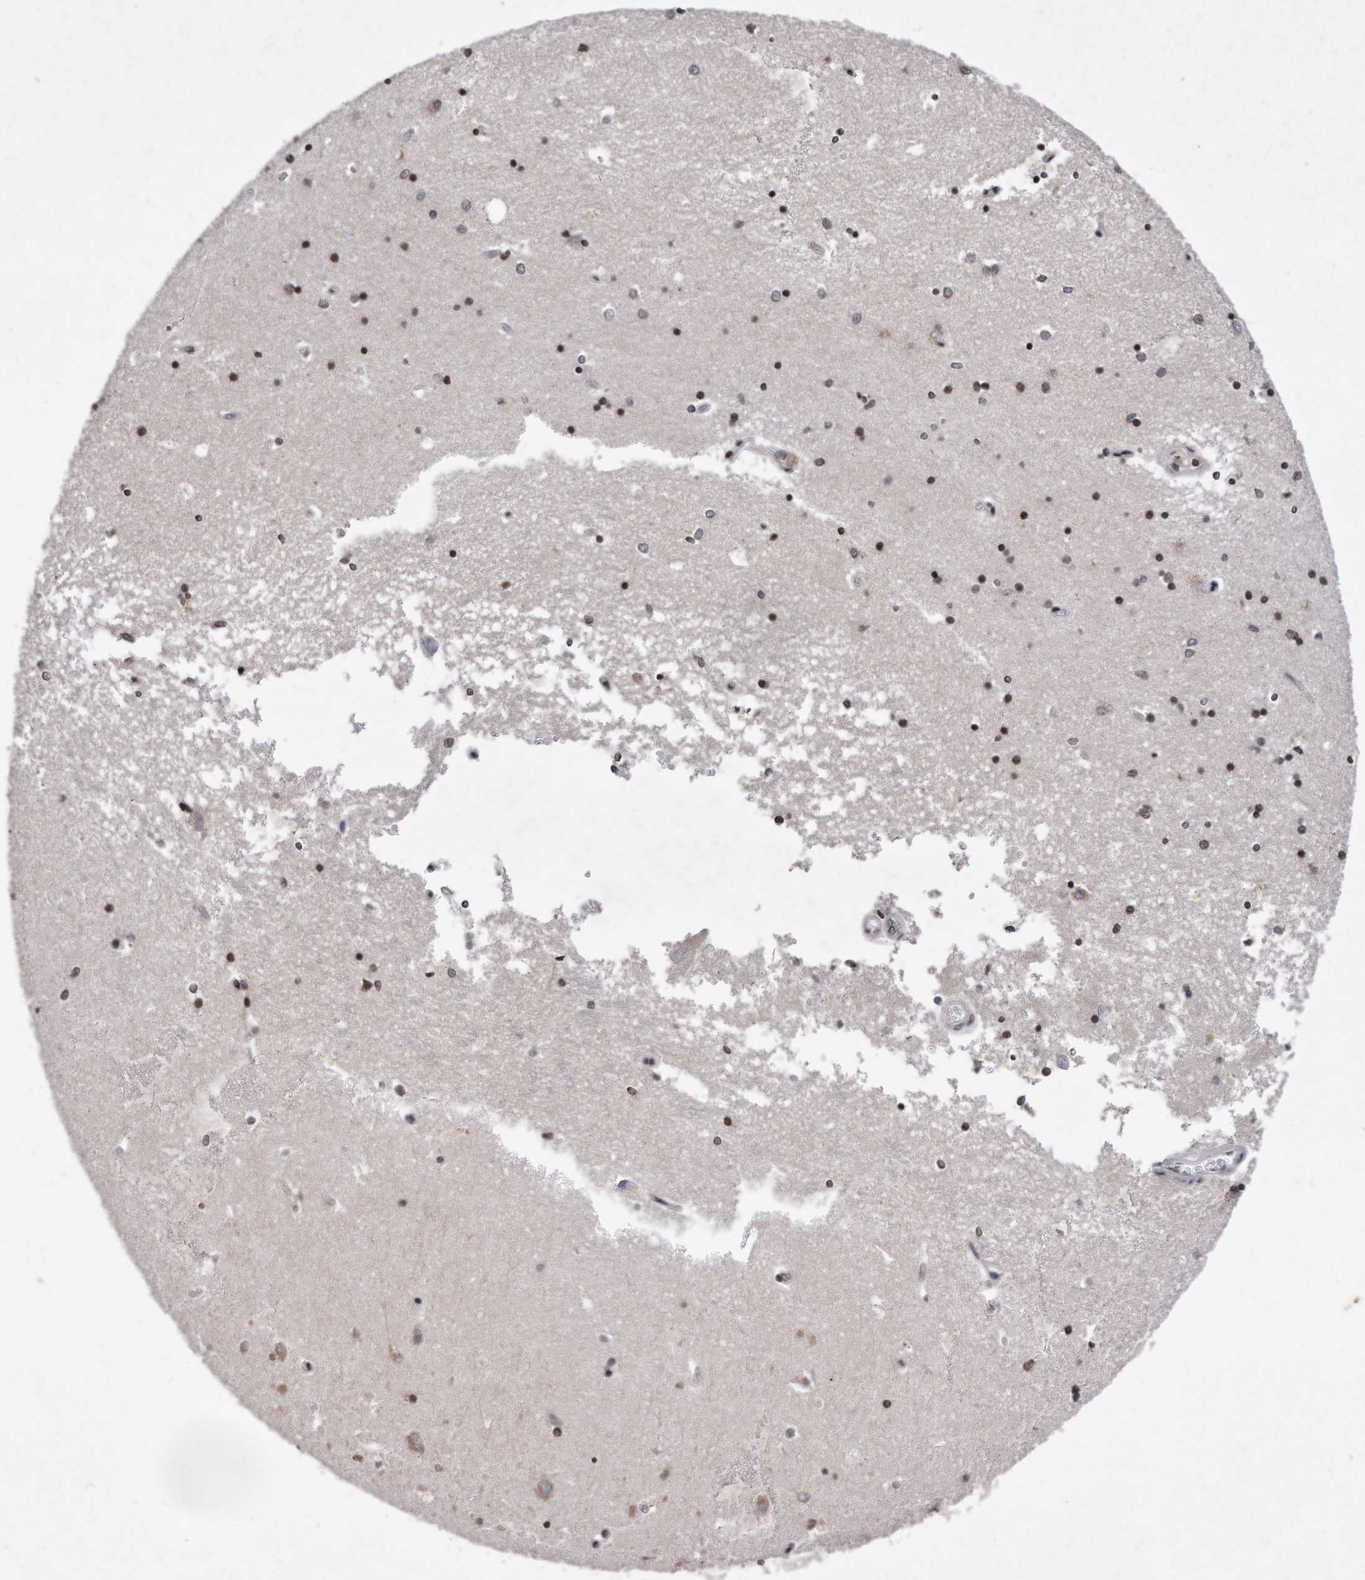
{"staining": {"intensity": "strong", "quantity": "<25%", "location": "nuclear"}, "tissue": "hippocampus", "cell_type": "Glial cells", "image_type": "normal", "snomed": [{"axis": "morphology", "description": "Normal tissue, NOS"}, {"axis": "topography", "description": "Hippocampus"}], "caption": "Protein staining of unremarkable hippocampus displays strong nuclear expression in about <25% of glial cells. (brown staining indicates protein expression, while blue staining denotes nuclei).", "gene": "DAB1", "patient": {"sex": "male", "age": 45}}